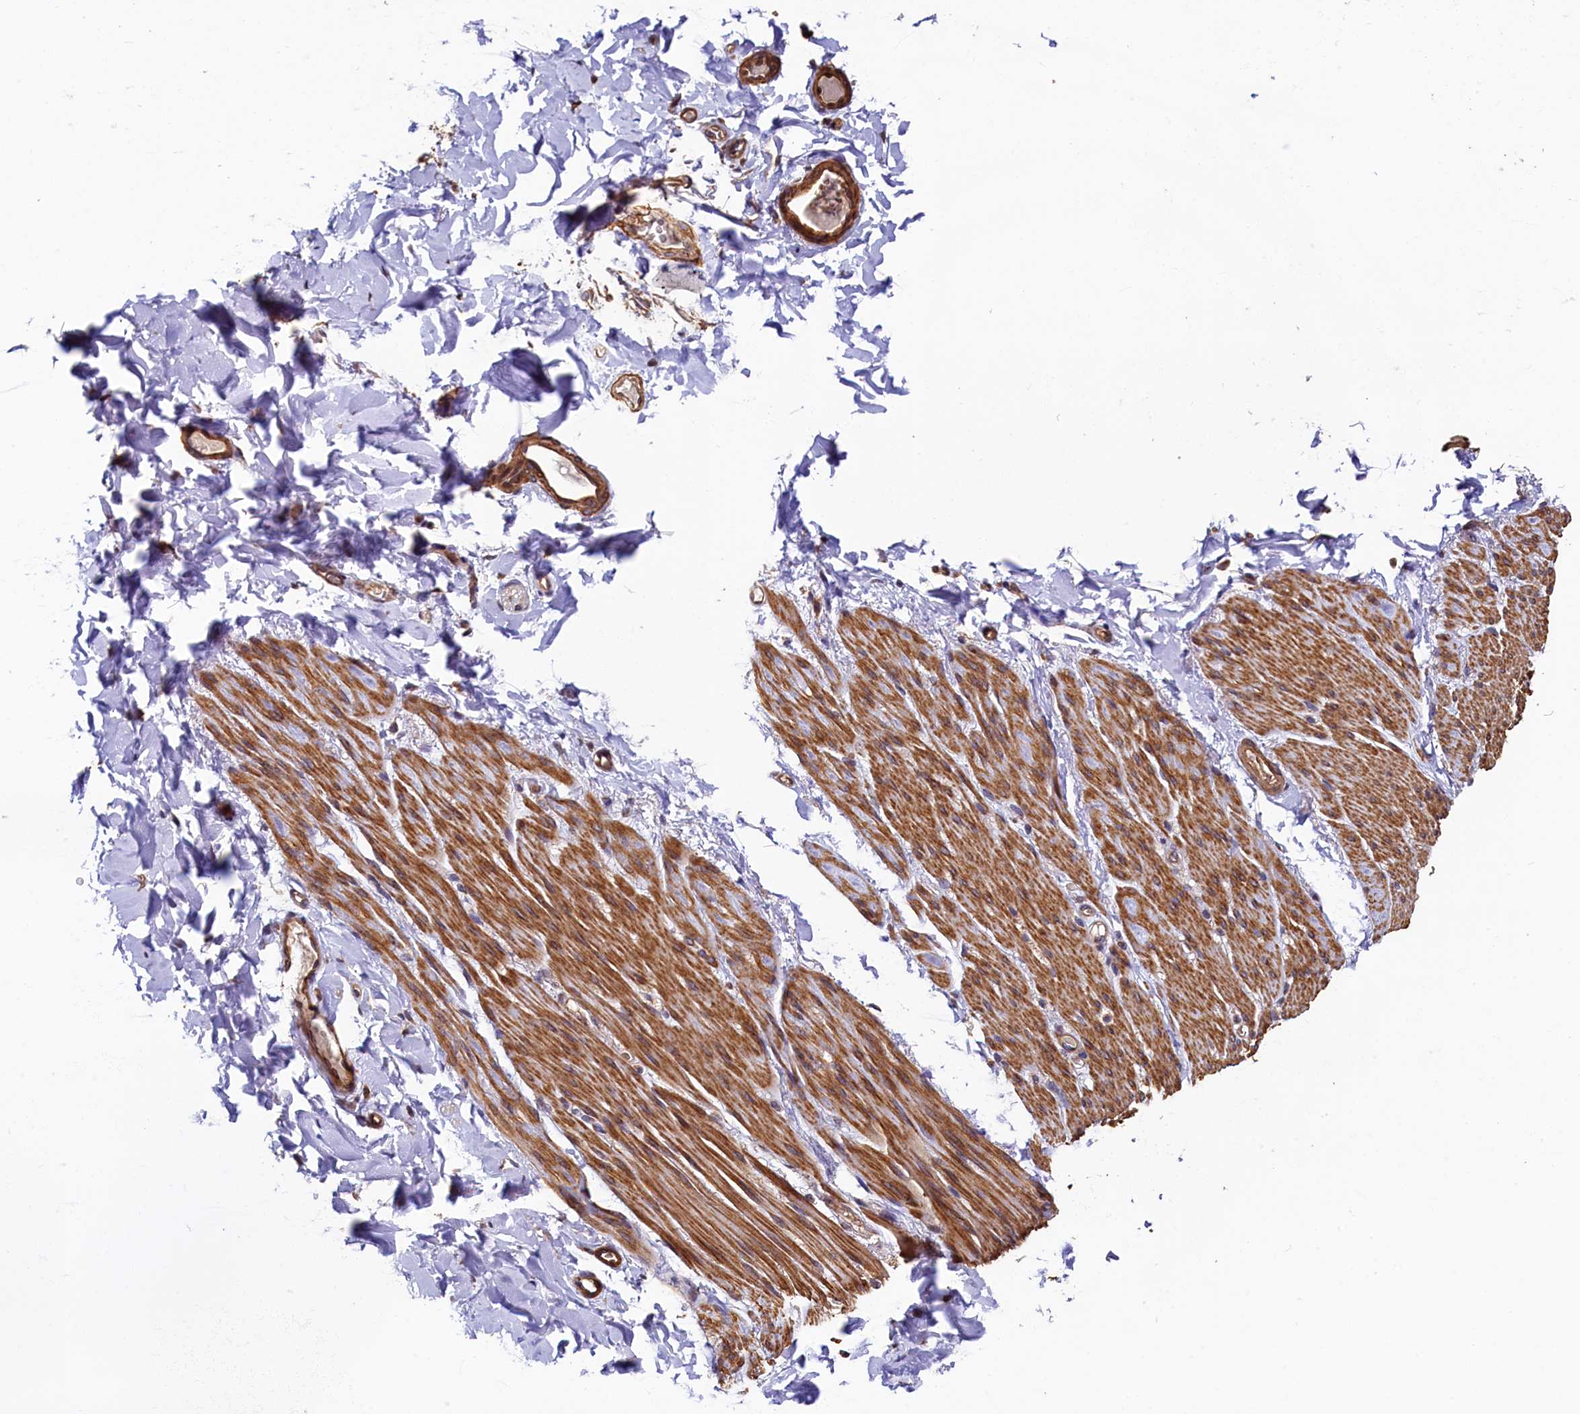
{"staining": {"intensity": "moderate", "quantity": ">75%", "location": "cytoplasmic/membranous"}, "tissue": "adipose tissue", "cell_type": "Adipocytes", "image_type": "normal", "snomed": [{"axis": "morphology", "description": "Normal tissue, NOS"}, {"axis": "topography", "description": "Colon"}, {"axis": "topography", "description": "Peripheral nerve tissue"}], "caption": "Moderate cytoplasmic/membranous staining for a protein is seen in approximately >75% of adipocytes of normal adipose tissue using immunohistochemistry.", "gene": "TMEM181", "patient": {"sex": "female", "age": 61}}